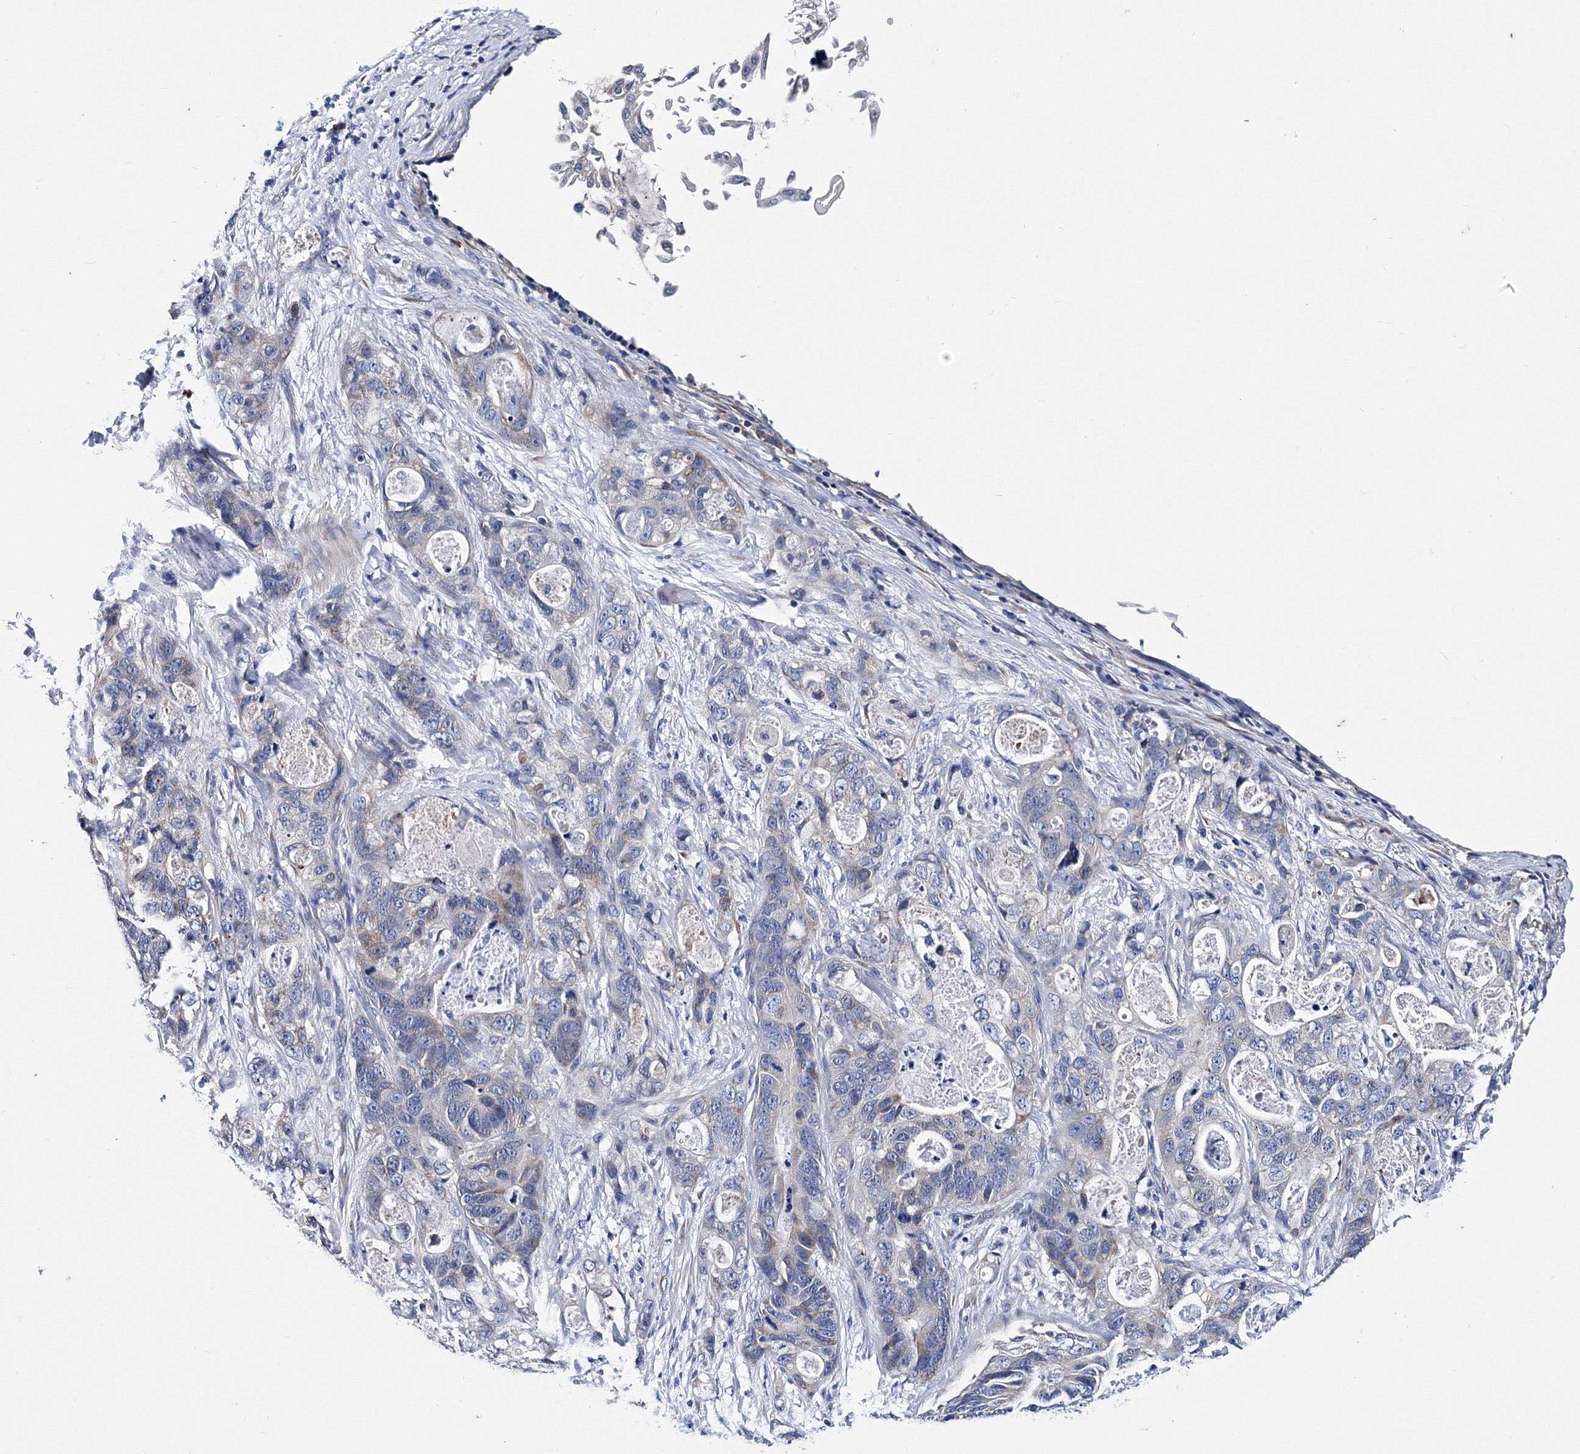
{"staining": {"intensity": "weak", "quantity": "<25%", "location": "cytoplasmic/membranous"}, "tissue": "stomach cancer", "cell_type": "Tumor cells", "image_type": "cancer", "snomed": [{"axis": "morphology", "description": "Normal tissue, NOS"}, {"axis": "morphology", "description": "Adenocarcinoma, NOS"}, {"axis": "topography", "description": "Stomach"}], "caption": "Photomicrograph shows no protein expression in tumor cells of stomach cancer tissue.", "gene": "TRPM2", "patient": {"sex": "female", "age": 89}}